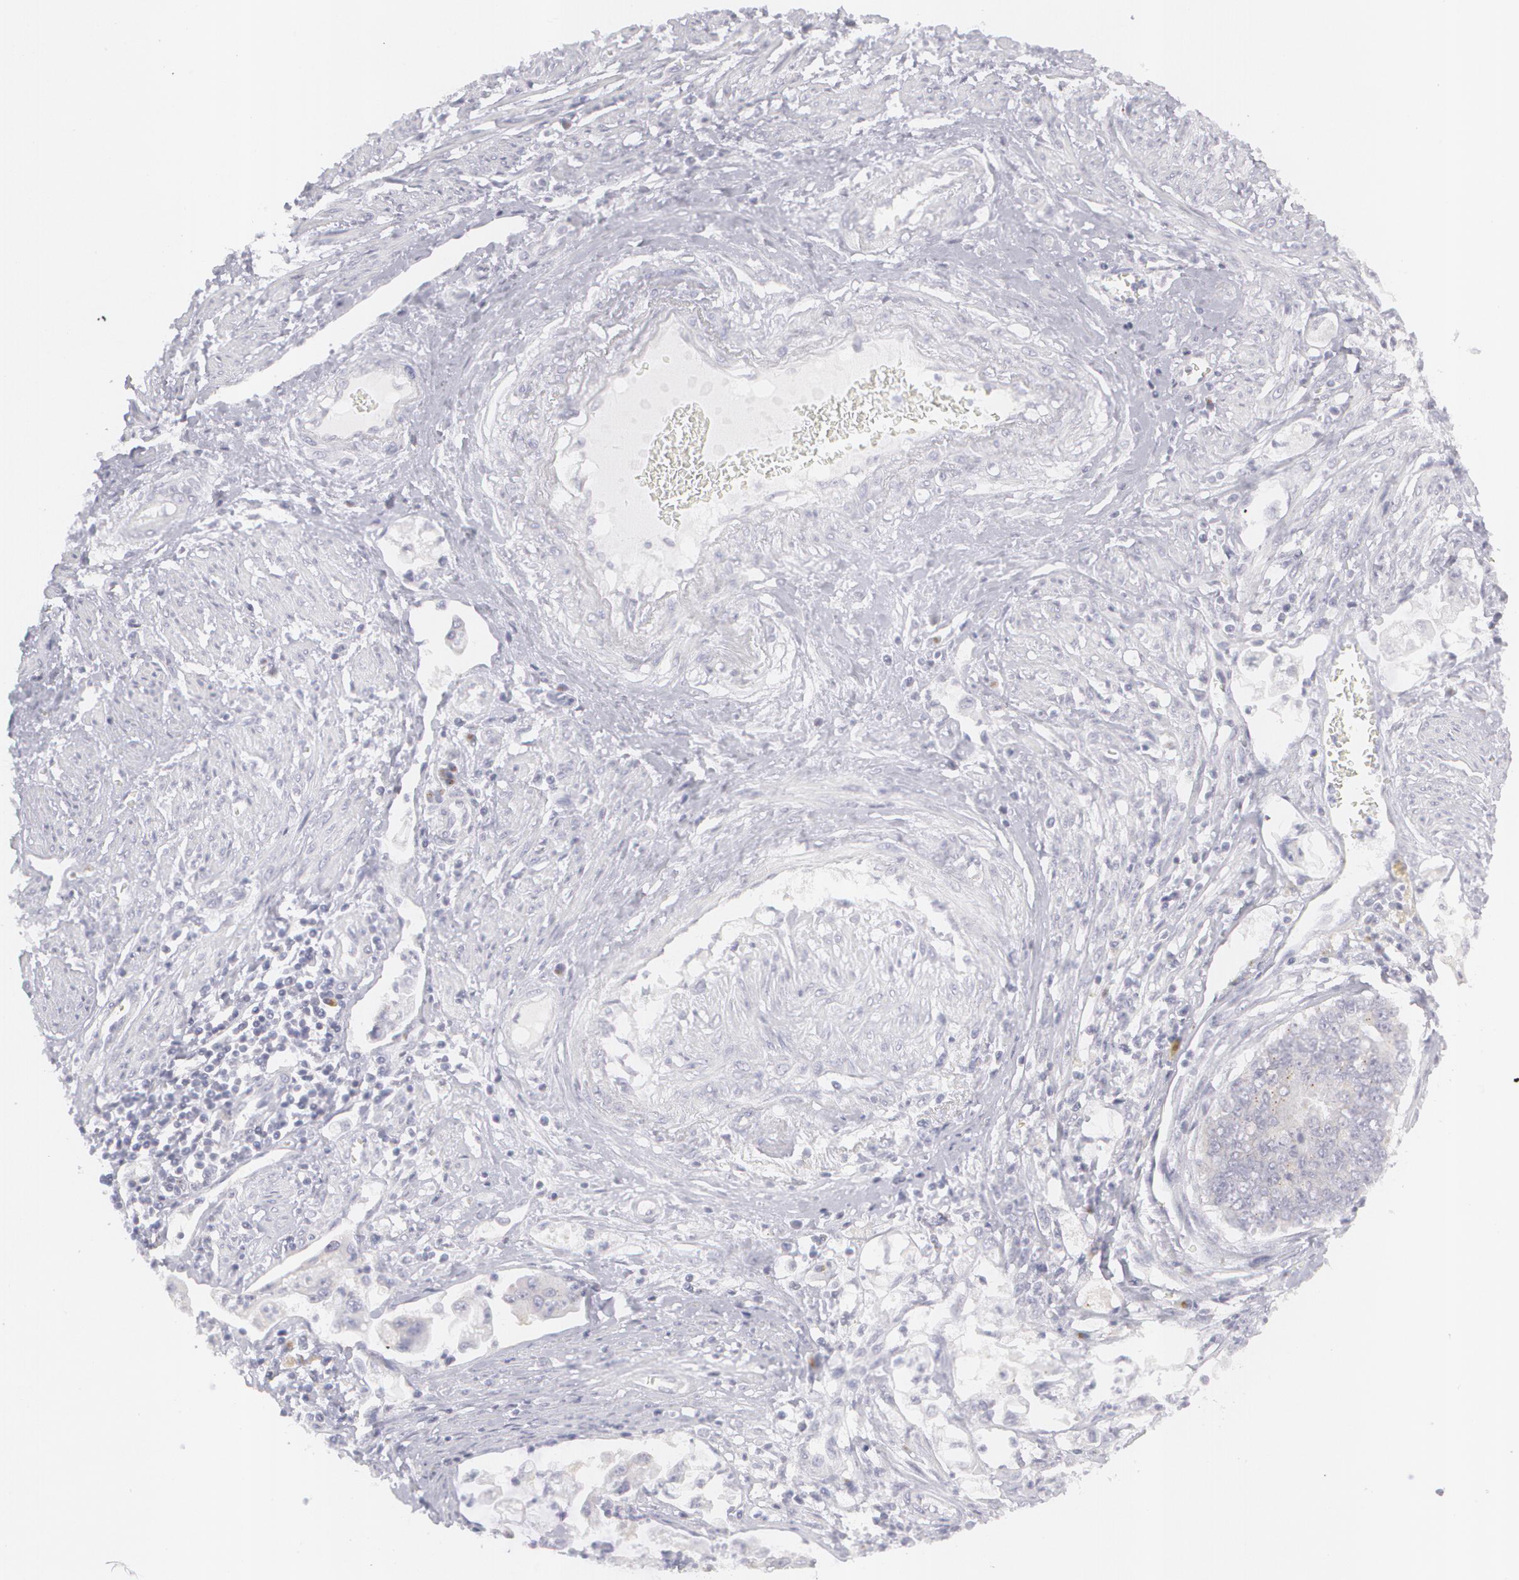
{"staining": {"intensity": "negative", "quantity": "none", "location": "none"}, "tissue": "endometrial cancer", "cell_type": "Tumor cells", "image_type": "cancer", "snomed": [{"axis": "morphology", "description": "Adenocarcinoma, NOS"}, {"axis": "topography", "description": "Endometrium"}], "caption": "This is an IHC photomicrograph of human endometrial adenocarcinoma. There is no expression in tumor cells.", "gene": "MBNL3", "patient": {"sex": "female", "age": 75}}